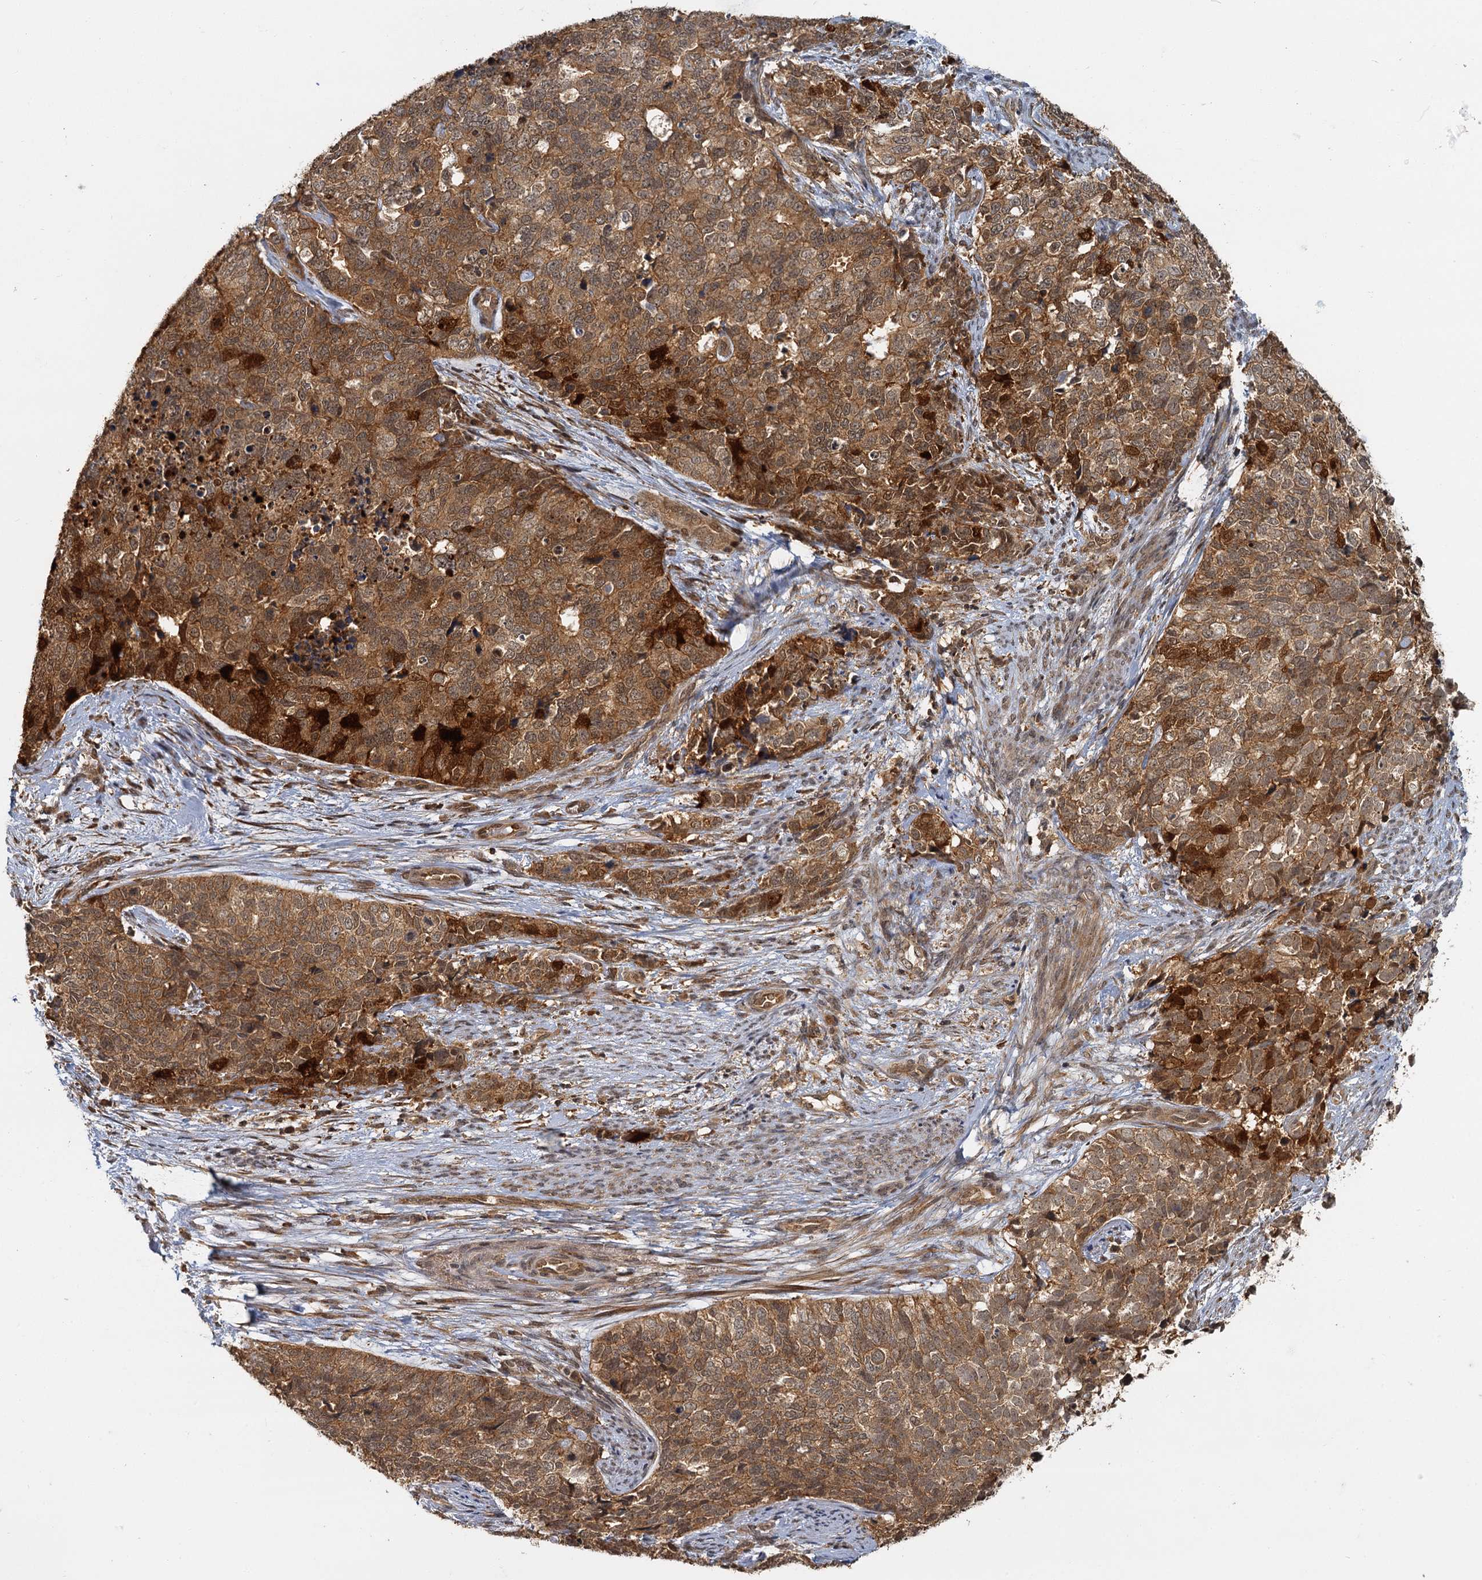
{"staining": {"intensity": "moderate", "quantity": ">75%", "location": "cytoplasmic/membranous"}, "tissue": "cervical cancer", "cell_type": "Tumor cells", "image_type": "cancer", "snomed": [{"axis": "morphology", "description": "Squamous cell carcinoma, NOS"}, {"axis": "topography", "description": "Cervix"}], "caption": "Immunohistochemical staining of human squamous cell carcinoma (cervical) shows medium levels of moderate cytoplasmic/membranous protein expression in about >75% of tumor cells.", "gene": "ZNF549", "patient": {"sex": "female", "age": 63}}